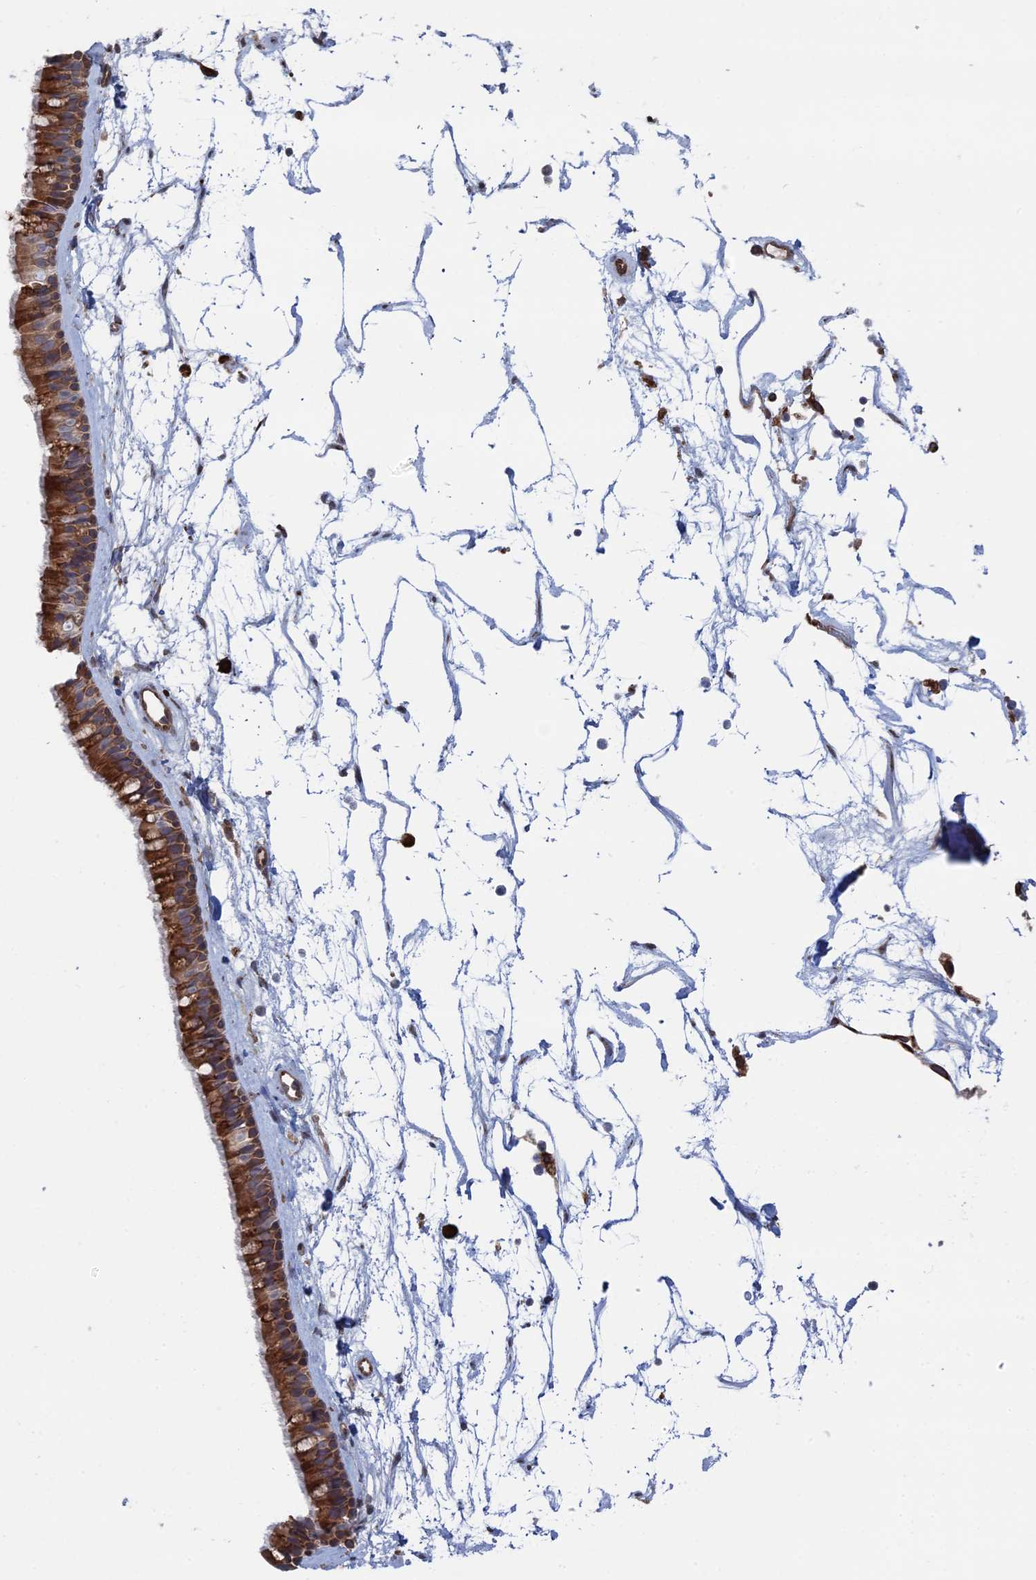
{"staining": {"intensity": "moderate", "quantity": ">75%", "location": "cytoplasmic/membranous"}, "tissue": "nasopharynx", "cell_type": "Respiratory epithelial cells", "image_type": "normal", "snomed": [{"axis": "morphology", "description": "Normal tissue, NOS"}, {"axis": "topography", "description": "Nasopharynx"}], "caption": "Protein staining of unremarkable nasopharynx shows moderate cytoplasmic/membranous expression in approximately >75% of respiratory epithelial cells.", "gene": "BPIFB6", "patient": {"sex": "male", "age": 64}}